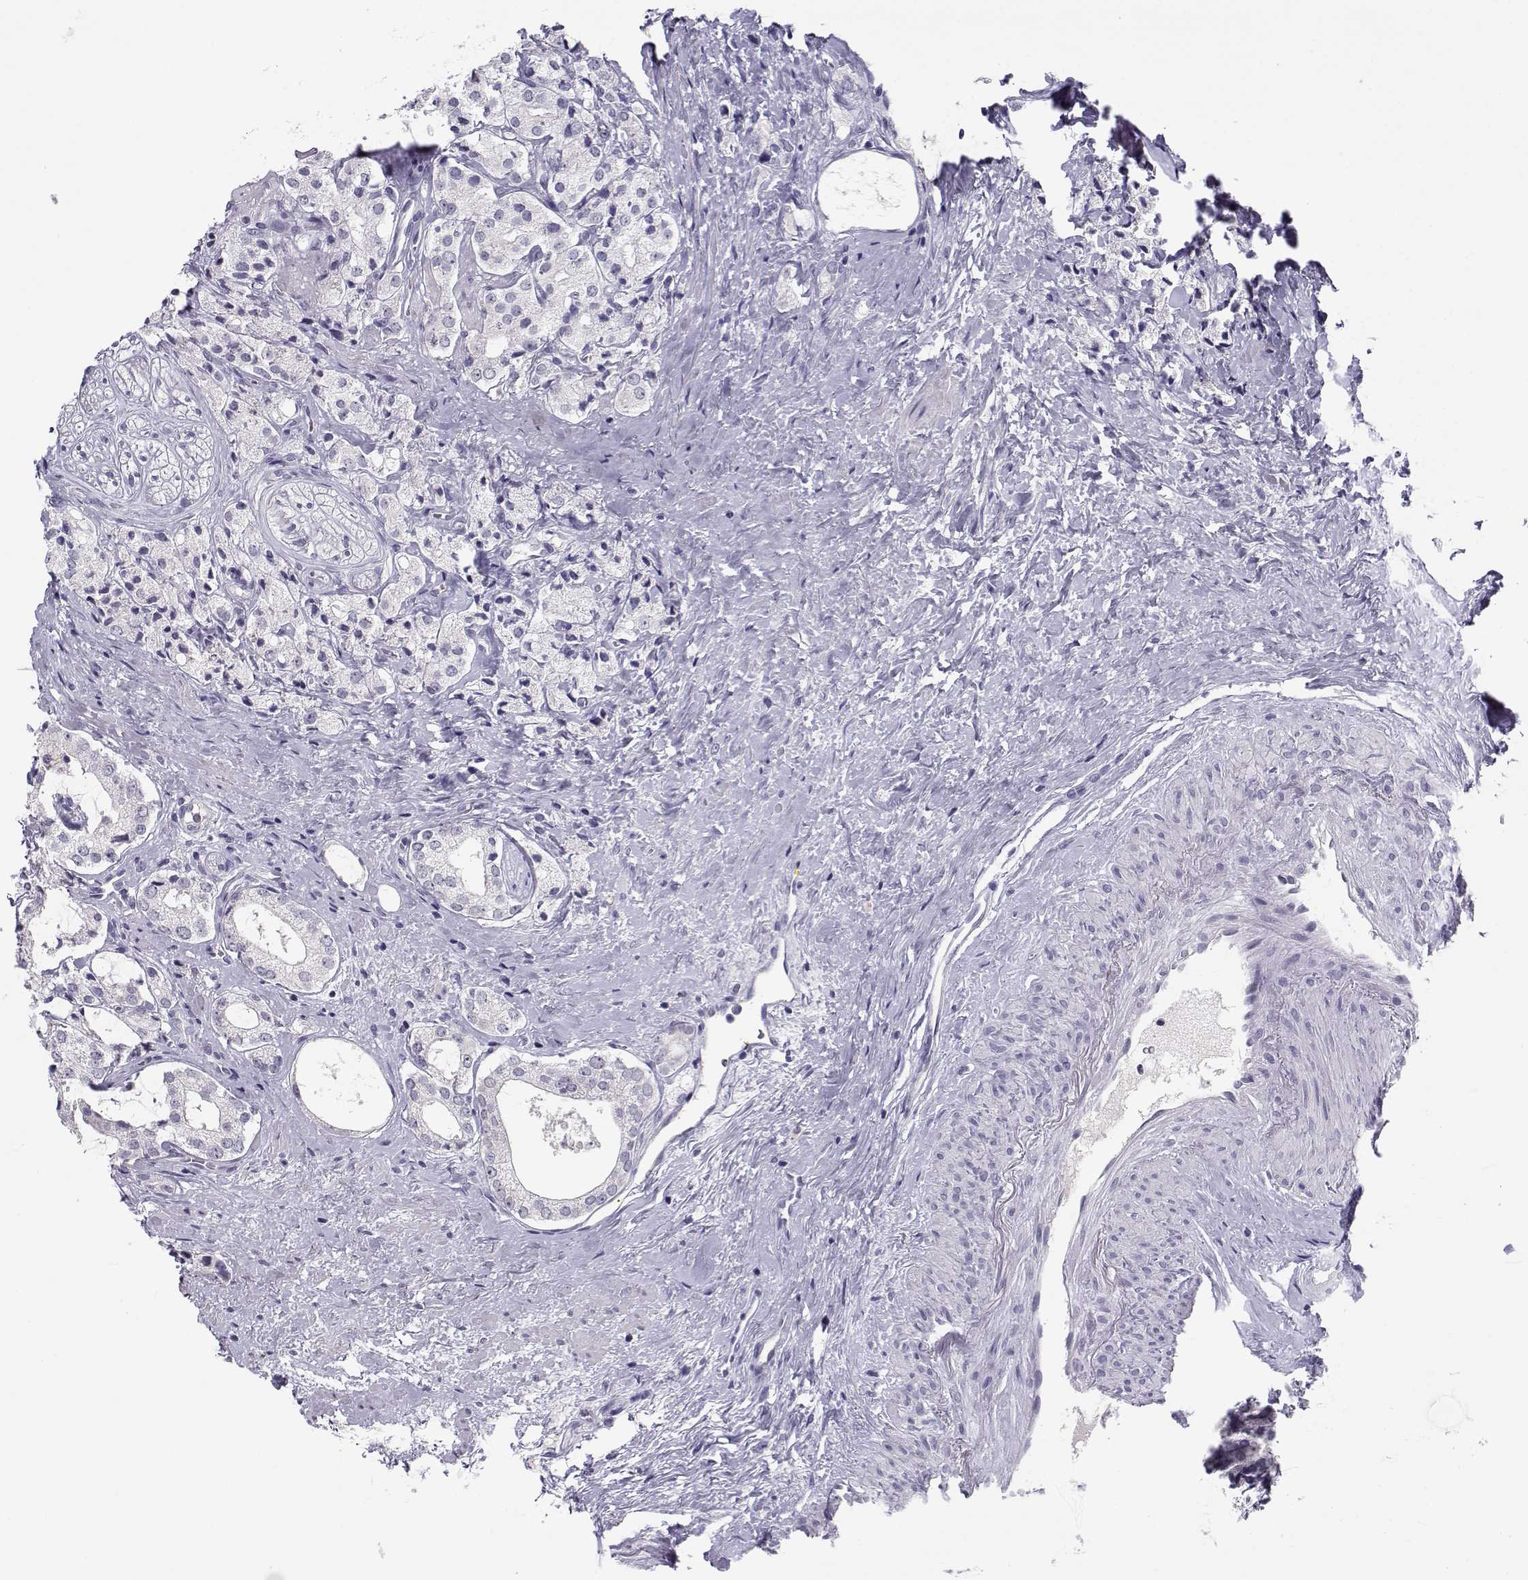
{"staining": {"intensity": "negative", "quantity": "none", "location": "none"}, "tissue": "prostate cancer", "cell_type": "Tumor cells", "image_type": "cancer", "snomed": [{"axis": "morphology", "description": "Adenocarcinoma, NOS"}, {"axis": "topography", "description": "Prostate"}], "caption": "A micrograph of human prostate adenocarcinoma is negative for staining in tumor cells.", "gene": "CFAP77", "patient": {"sex": "male", "age": 66}}